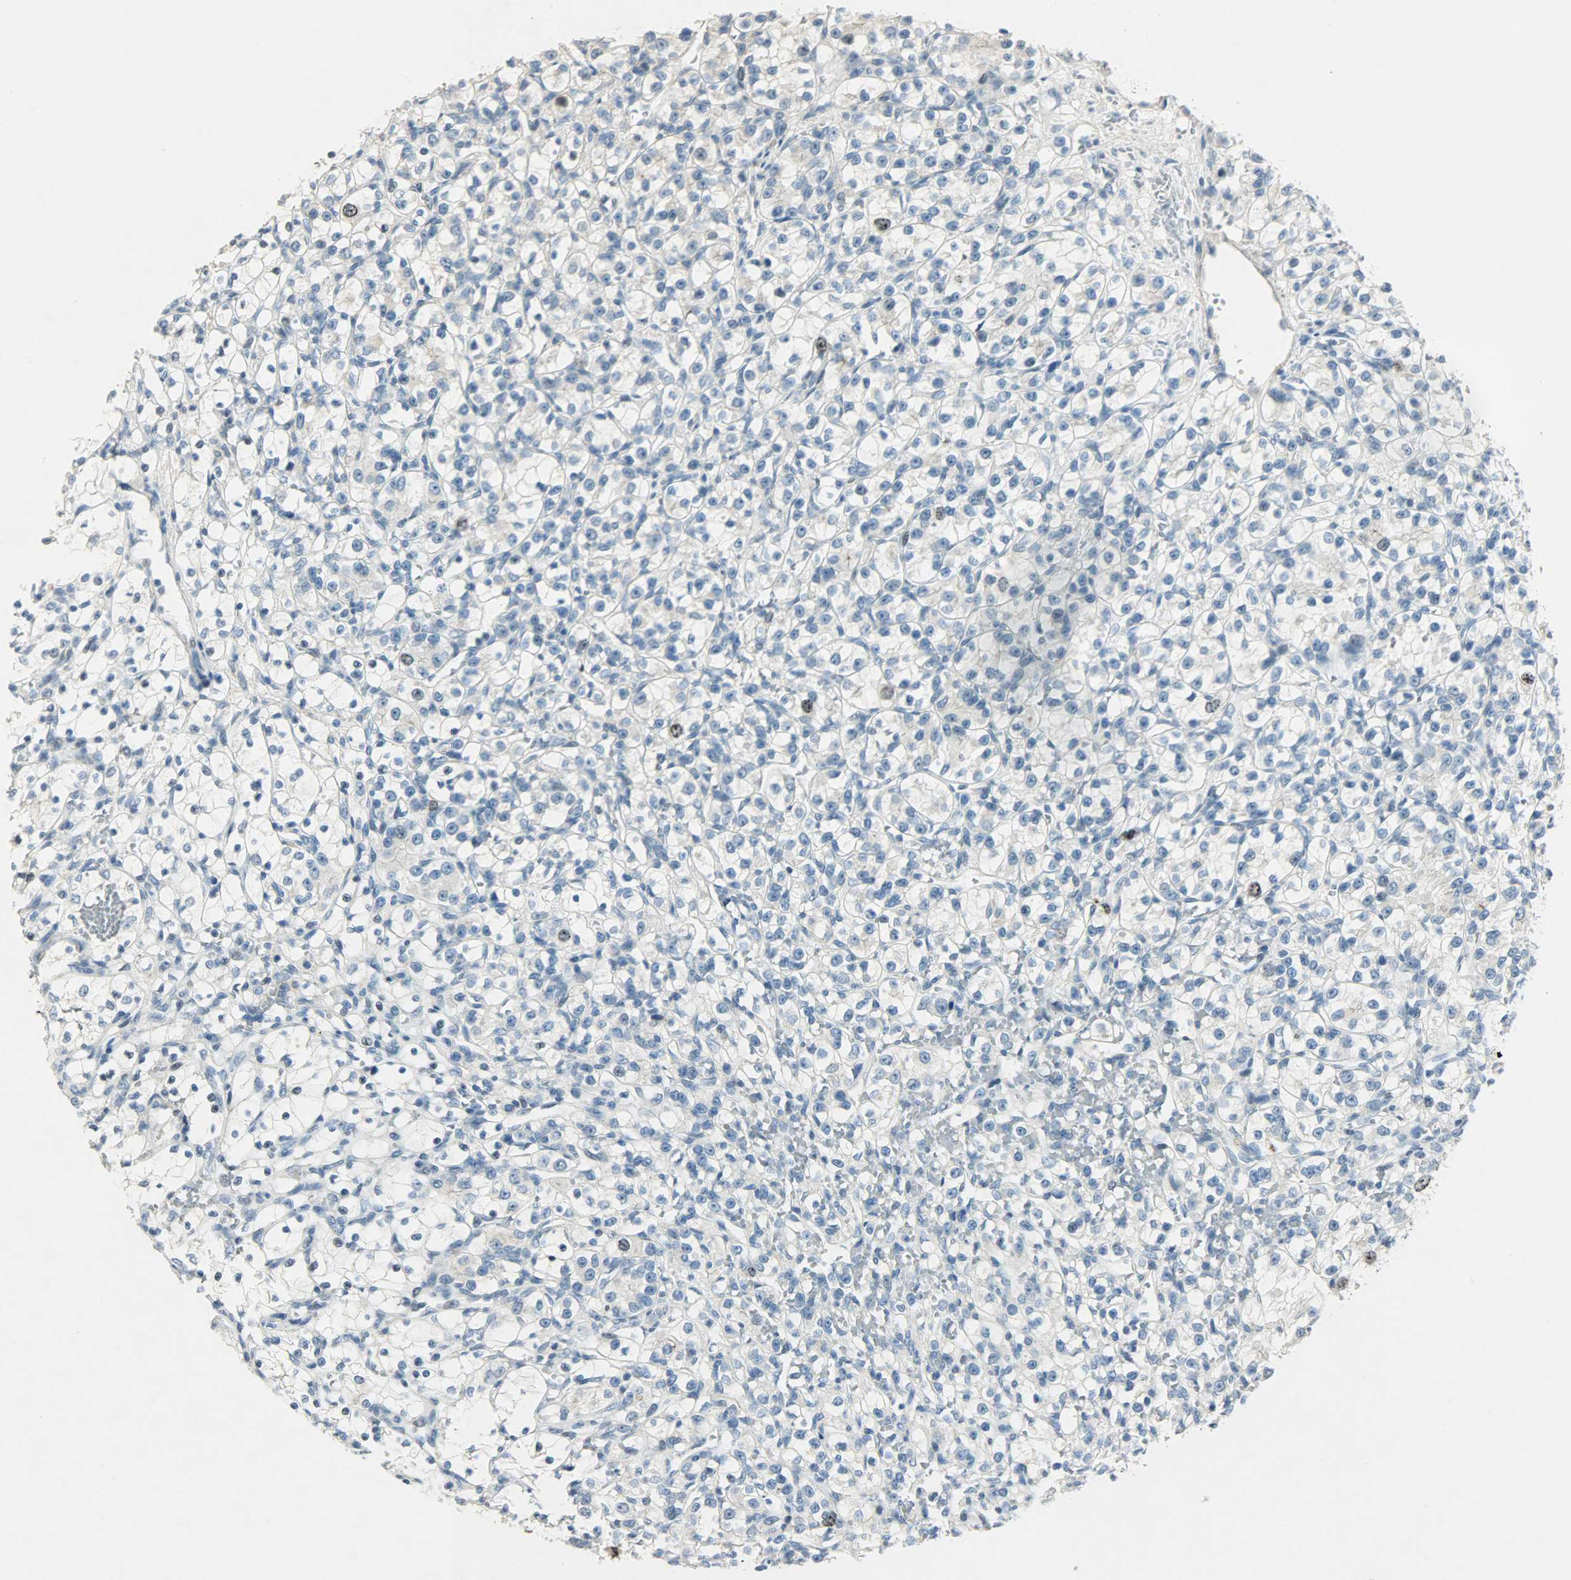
{"staining": {"intensity": "moderate", "quantity": "<25%", "location": "nuclear"}, "tissue": "renal cancer", "cell_type": "Tumor cells", "image_type": "cancer", "snomed": [{"axis": "morphology", "description": "Adenocarcinoma, NOS"}, {"axis": "topography", "description": "Kidney"}], "caption": "High-power microscopy captured an immunohistochemistry micrograph of renal adenocarcinoma, revealing moderate nuclear staining in about <25% of tumor cells.", "gene": "AURKB", "patient": {"sex": "female", "age": 69}}